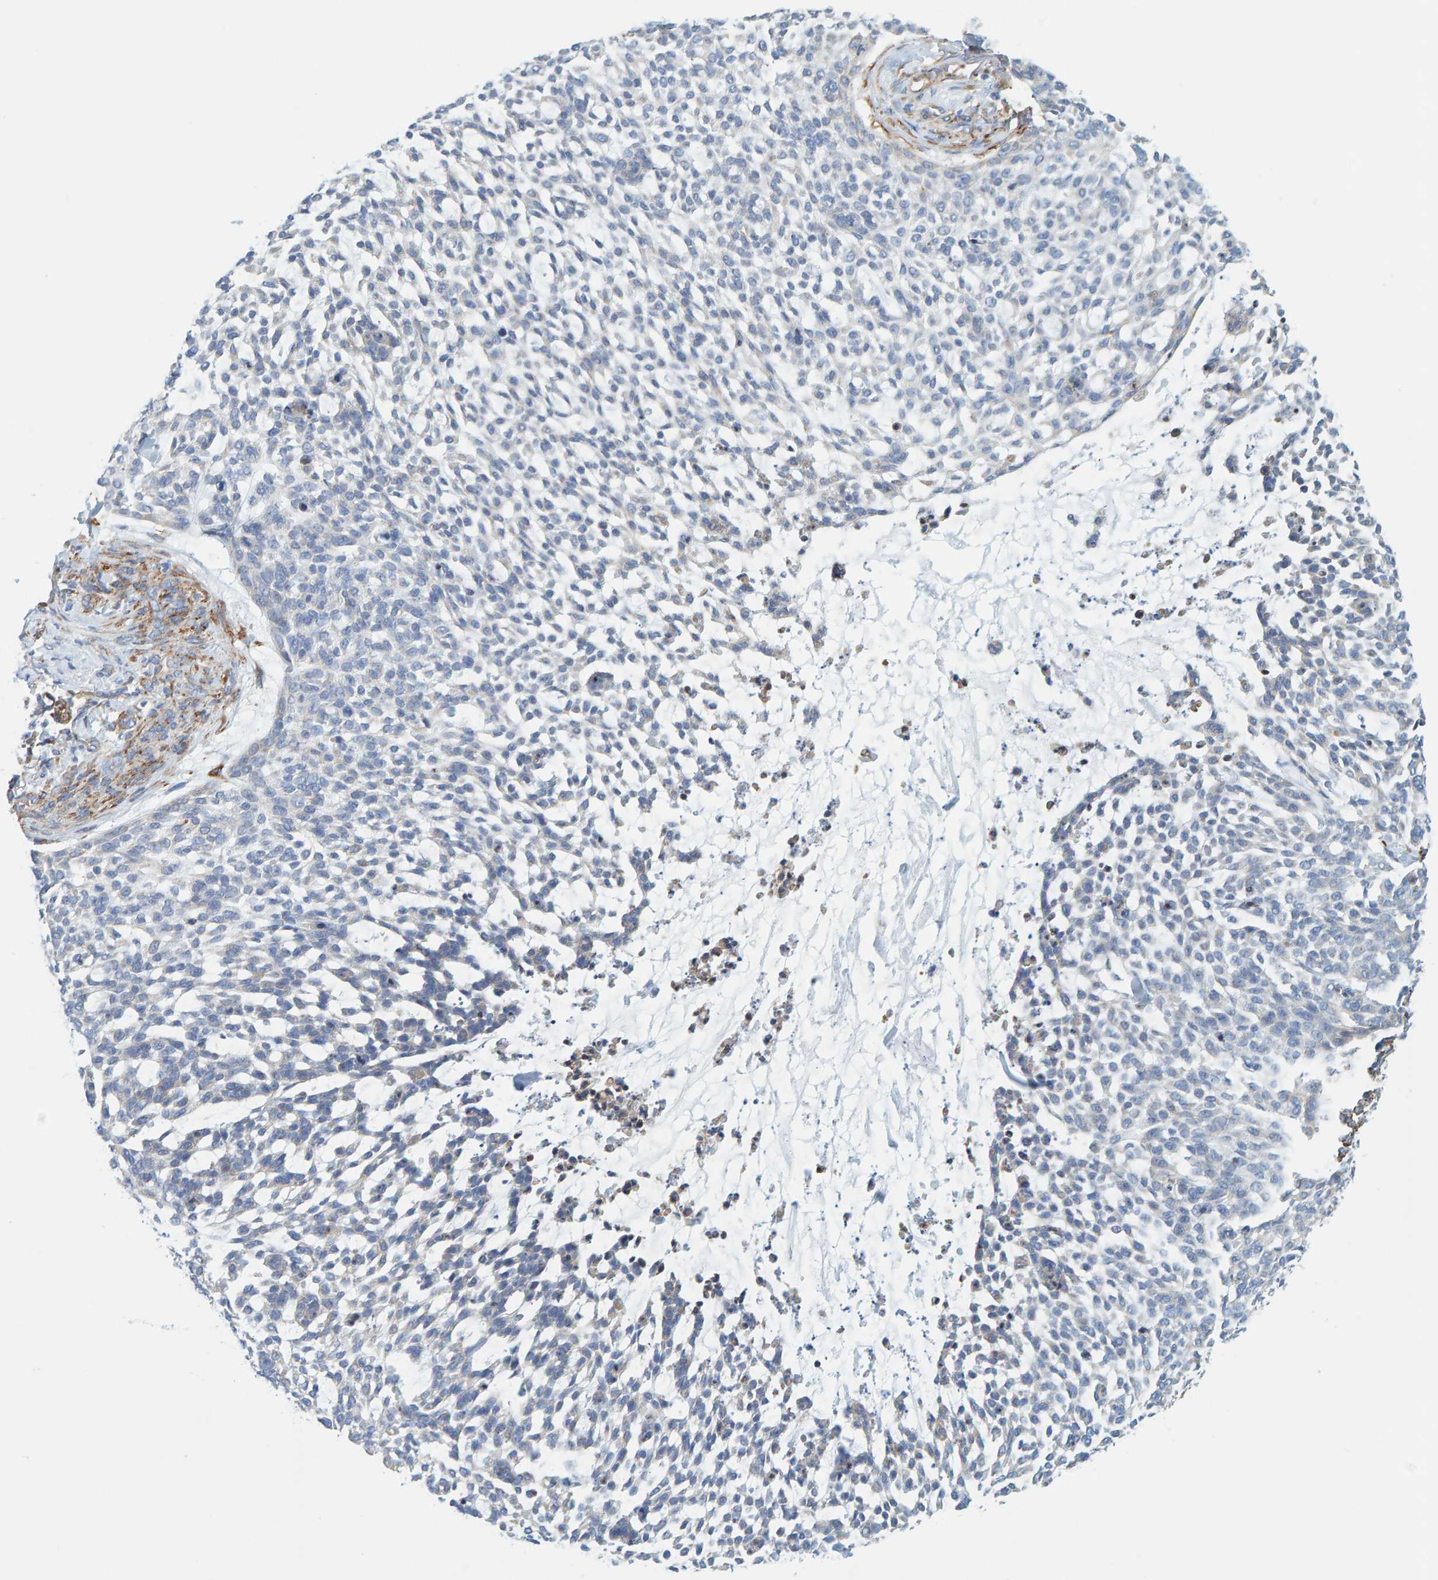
{"staining": {"intensity": "negative", "quantity": "none", "location": "none"}, "tissue": "skin cancer", "cell_type": "Tumor cells", "image_type": "cancer", "snomed": [{"axis": "morphology", "description": "Basal cell carcinoma"}, {"axis": "topography", "description": "Skin"}], "caption": "The immunohistochemistry image has no significant expression in tumor cells of skin cancer (basal cell carcinoma) tissue.", "gene": "MAP1B", "patient": {"sex": "female", "age": 64}}